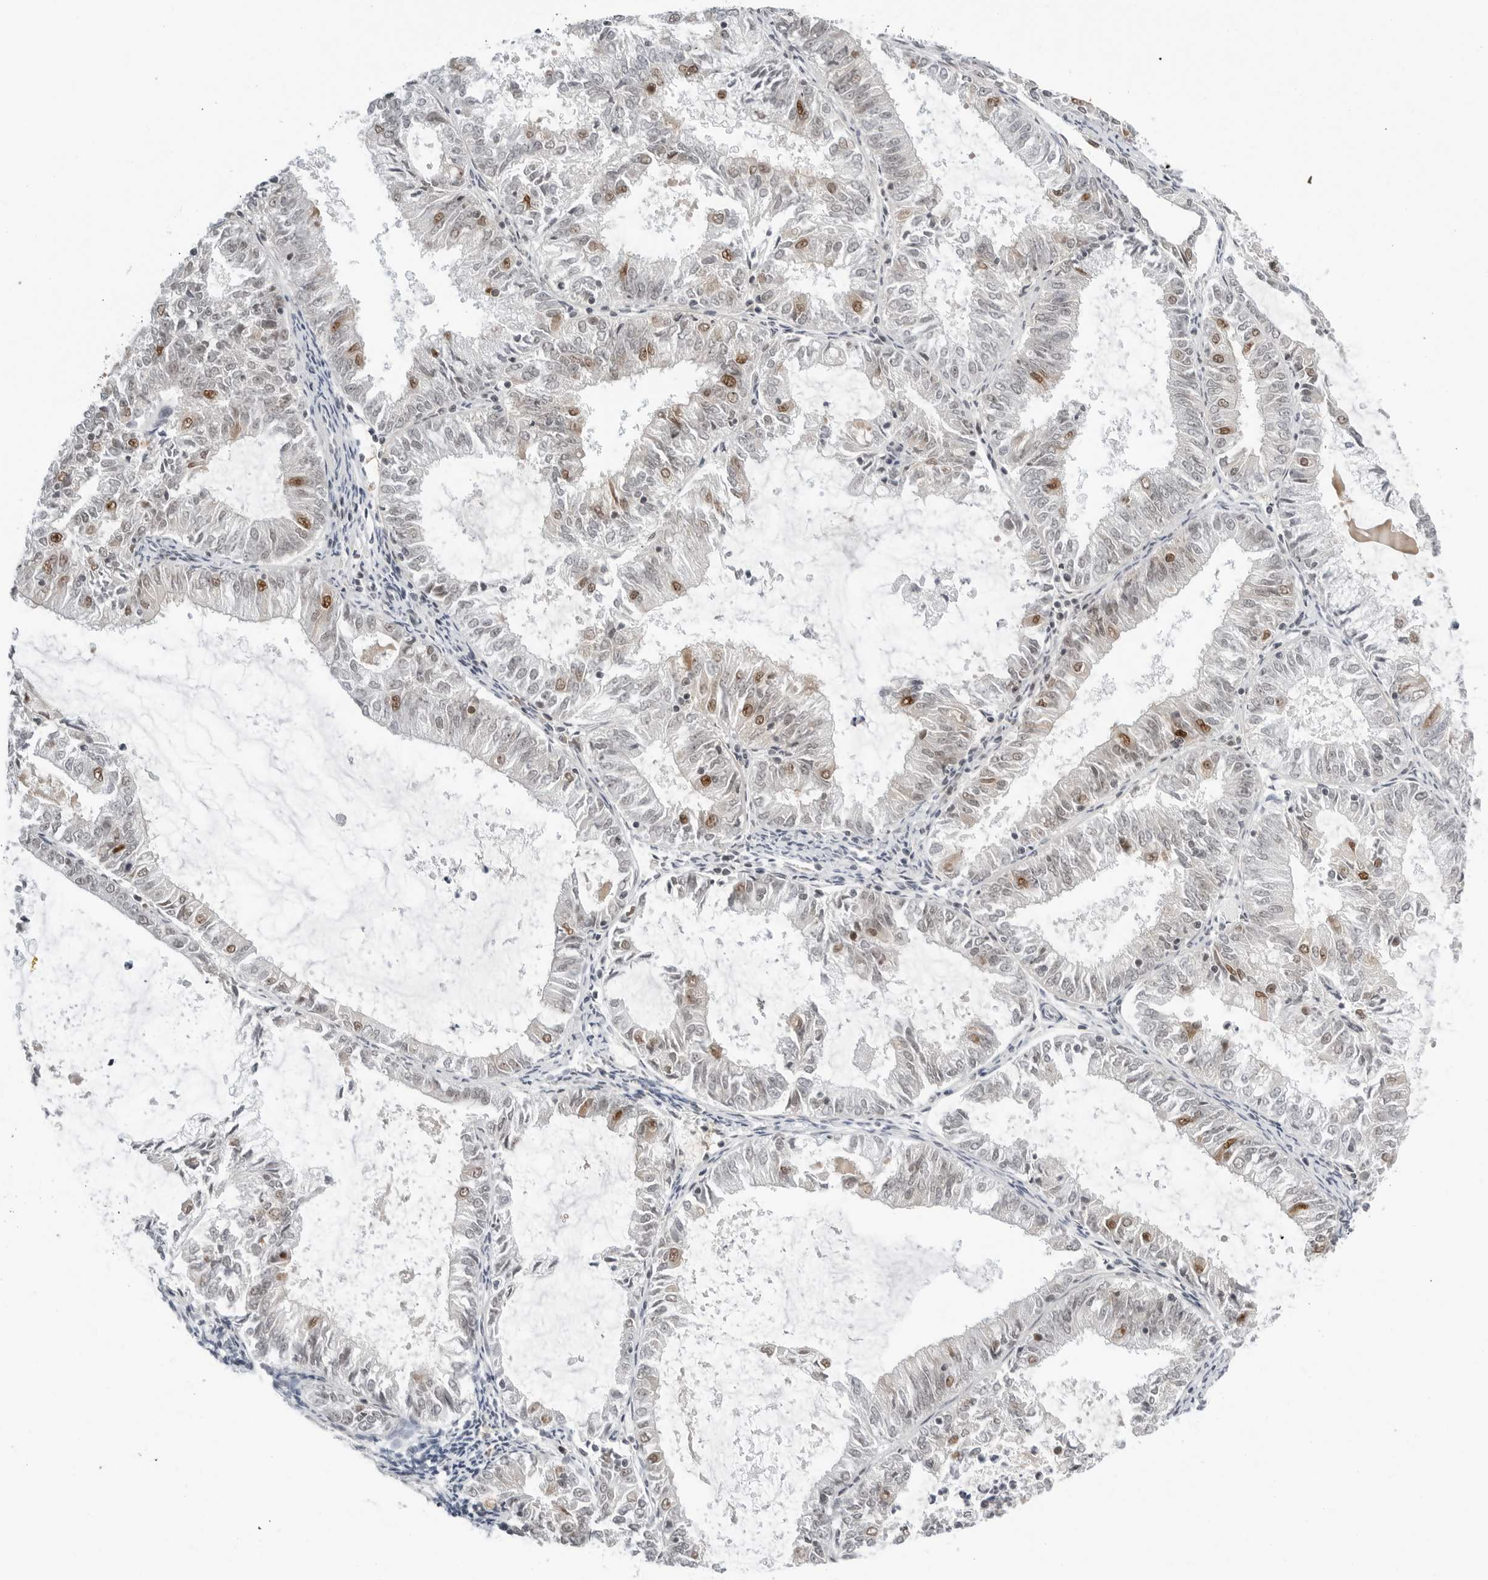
{"staining": {"intensity": "moderate", "quantity": "<25%", "location": "nuclear"}, "tissue": "endometrial cancer", "cell_type": "Tumor cells", "image_type": "cancer", "snomed": [{"axis": "morphology", "description": "Adenocarcinoma, NOS"}, {"axis": "topography", "description": "Endometrium"}], "caption": "Endometrial adenocarcinoma stained for a protein (brown) displays moderate nuclear positive positivity in approximately <25% of tumor cells.", "gene": "WRAP53", "patient": {"sex": "female", "age": 57}}